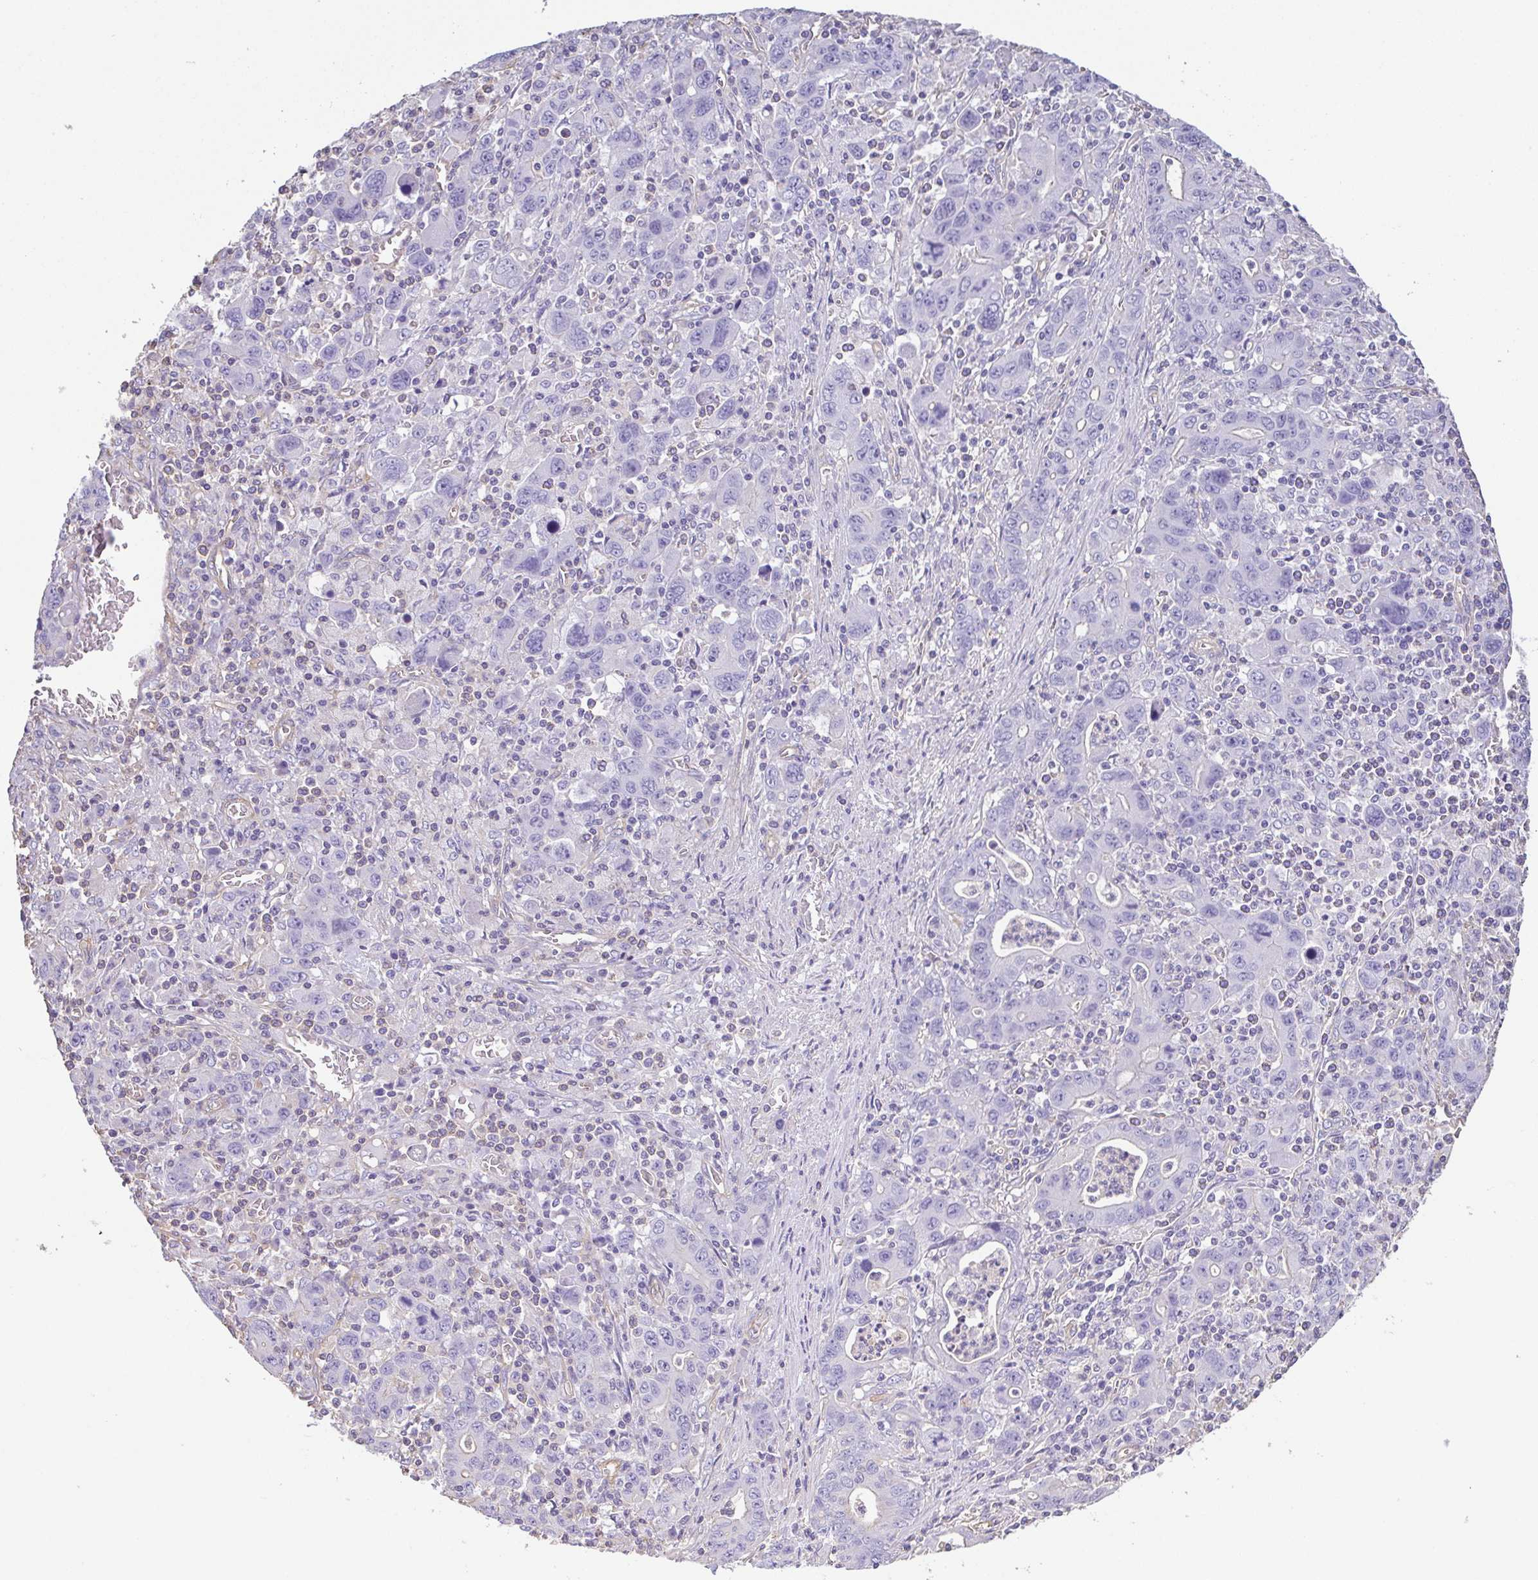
{"staining": {"intensity": "negative", "quantity": "none", "location": "none"}, "tissue": "stomach cancer", "cell_type": "Tumor cells", "image_type": "cancer", "snomed": [{"axis": "morphology", "description": "Adenocarcinoma, NOS"}, {"axis": "topography", "description": "Stomach, upper"}], "caption": "There is no significant staining in tumor cells of stomach adenocarcinoma.", "gene": "MYL6", "patient": {"sex": "male", "age": 69}}